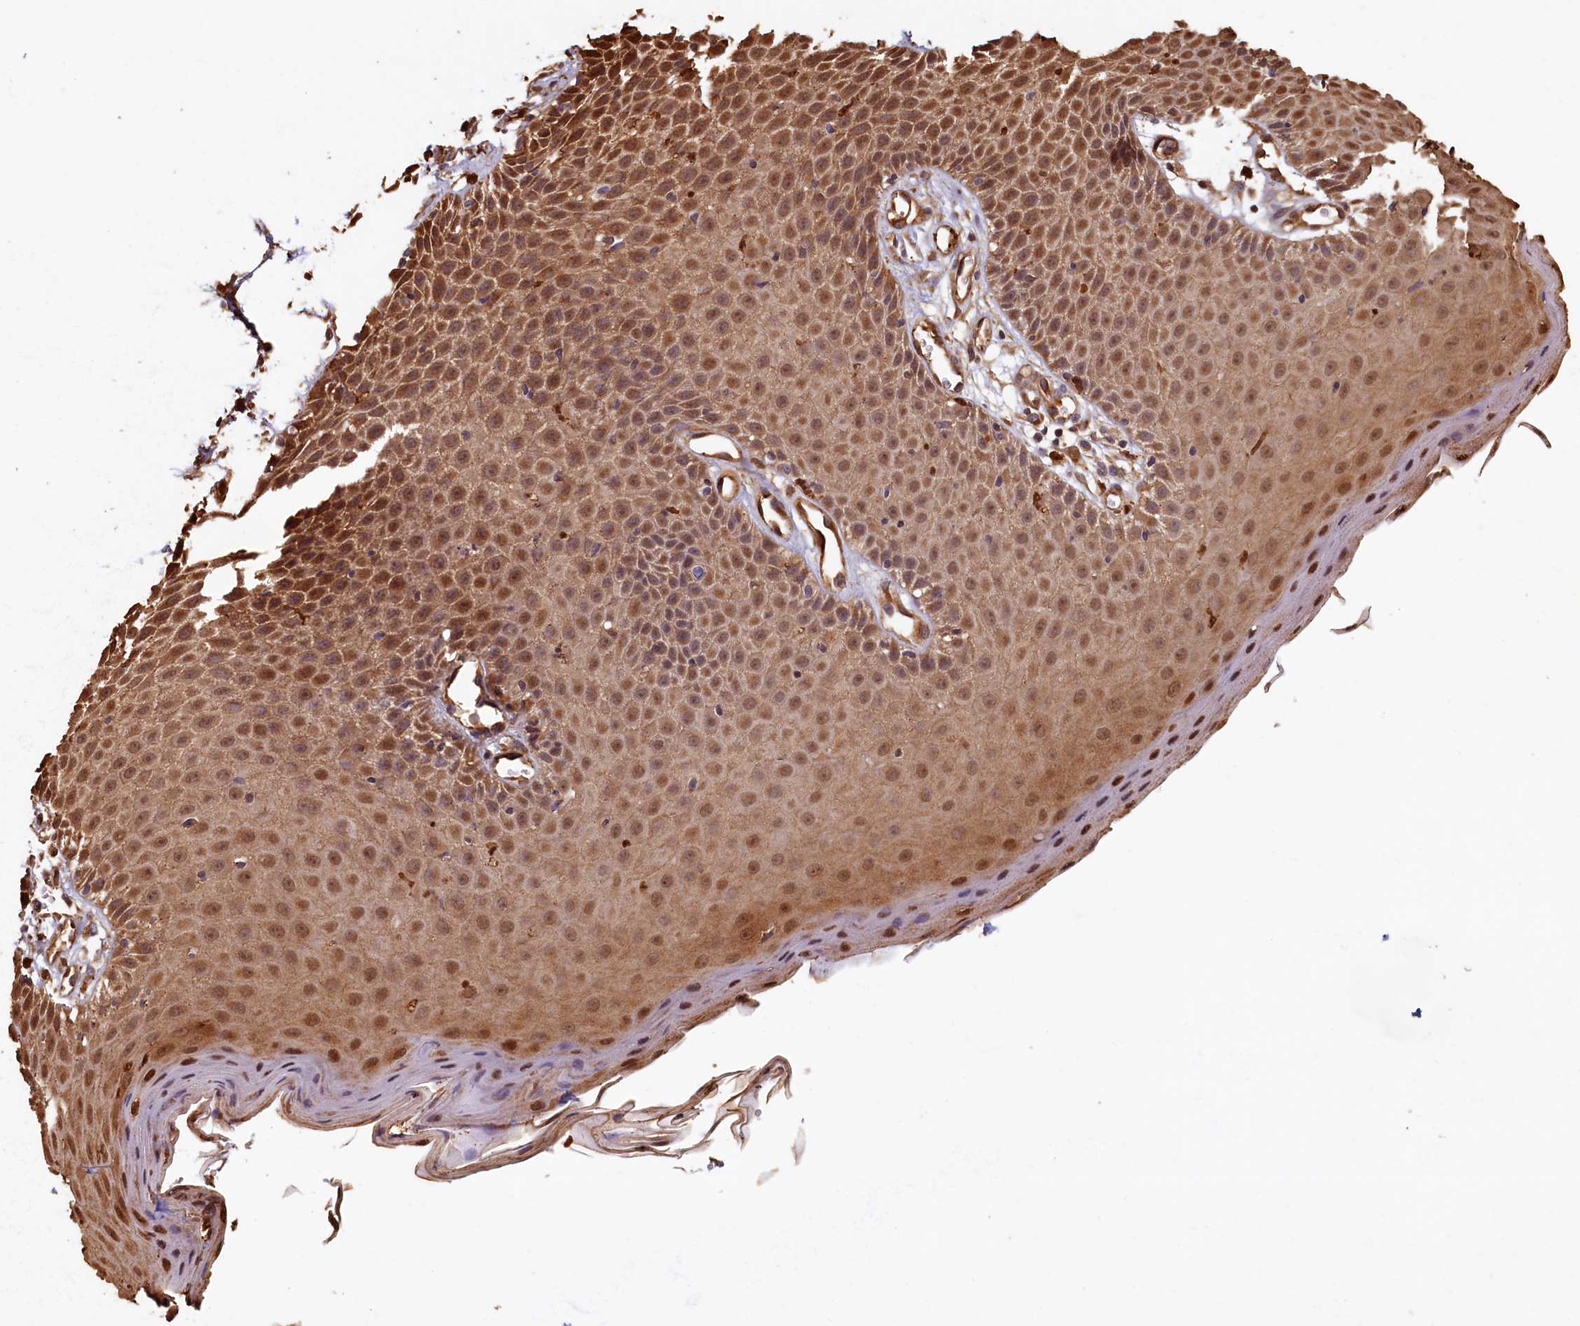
{"staining": {"intensity": "moderate", "quantity": ">75%", "location": "cytoplasmic/membranous,nuclear"}, "tissue": "skin", "cell_type": "Epidermal cells", "image_type": "normal", "snomed": [{"axis": "morphology", "description": "Normal tissue, NOS"}, {"axis": "topography", "description": "Vulva"}], "caption": "This photomicrograph shows normal skin stained with immunohistochemistry to label a protein in brown. The cytoplasmic/membranous,nuclear of epidermal cells show moderate positivity for the protein. Nuclei are counter-stained blue.", "gene": "CCDC102B", "patient": {"sex": "female", "age": 68}}